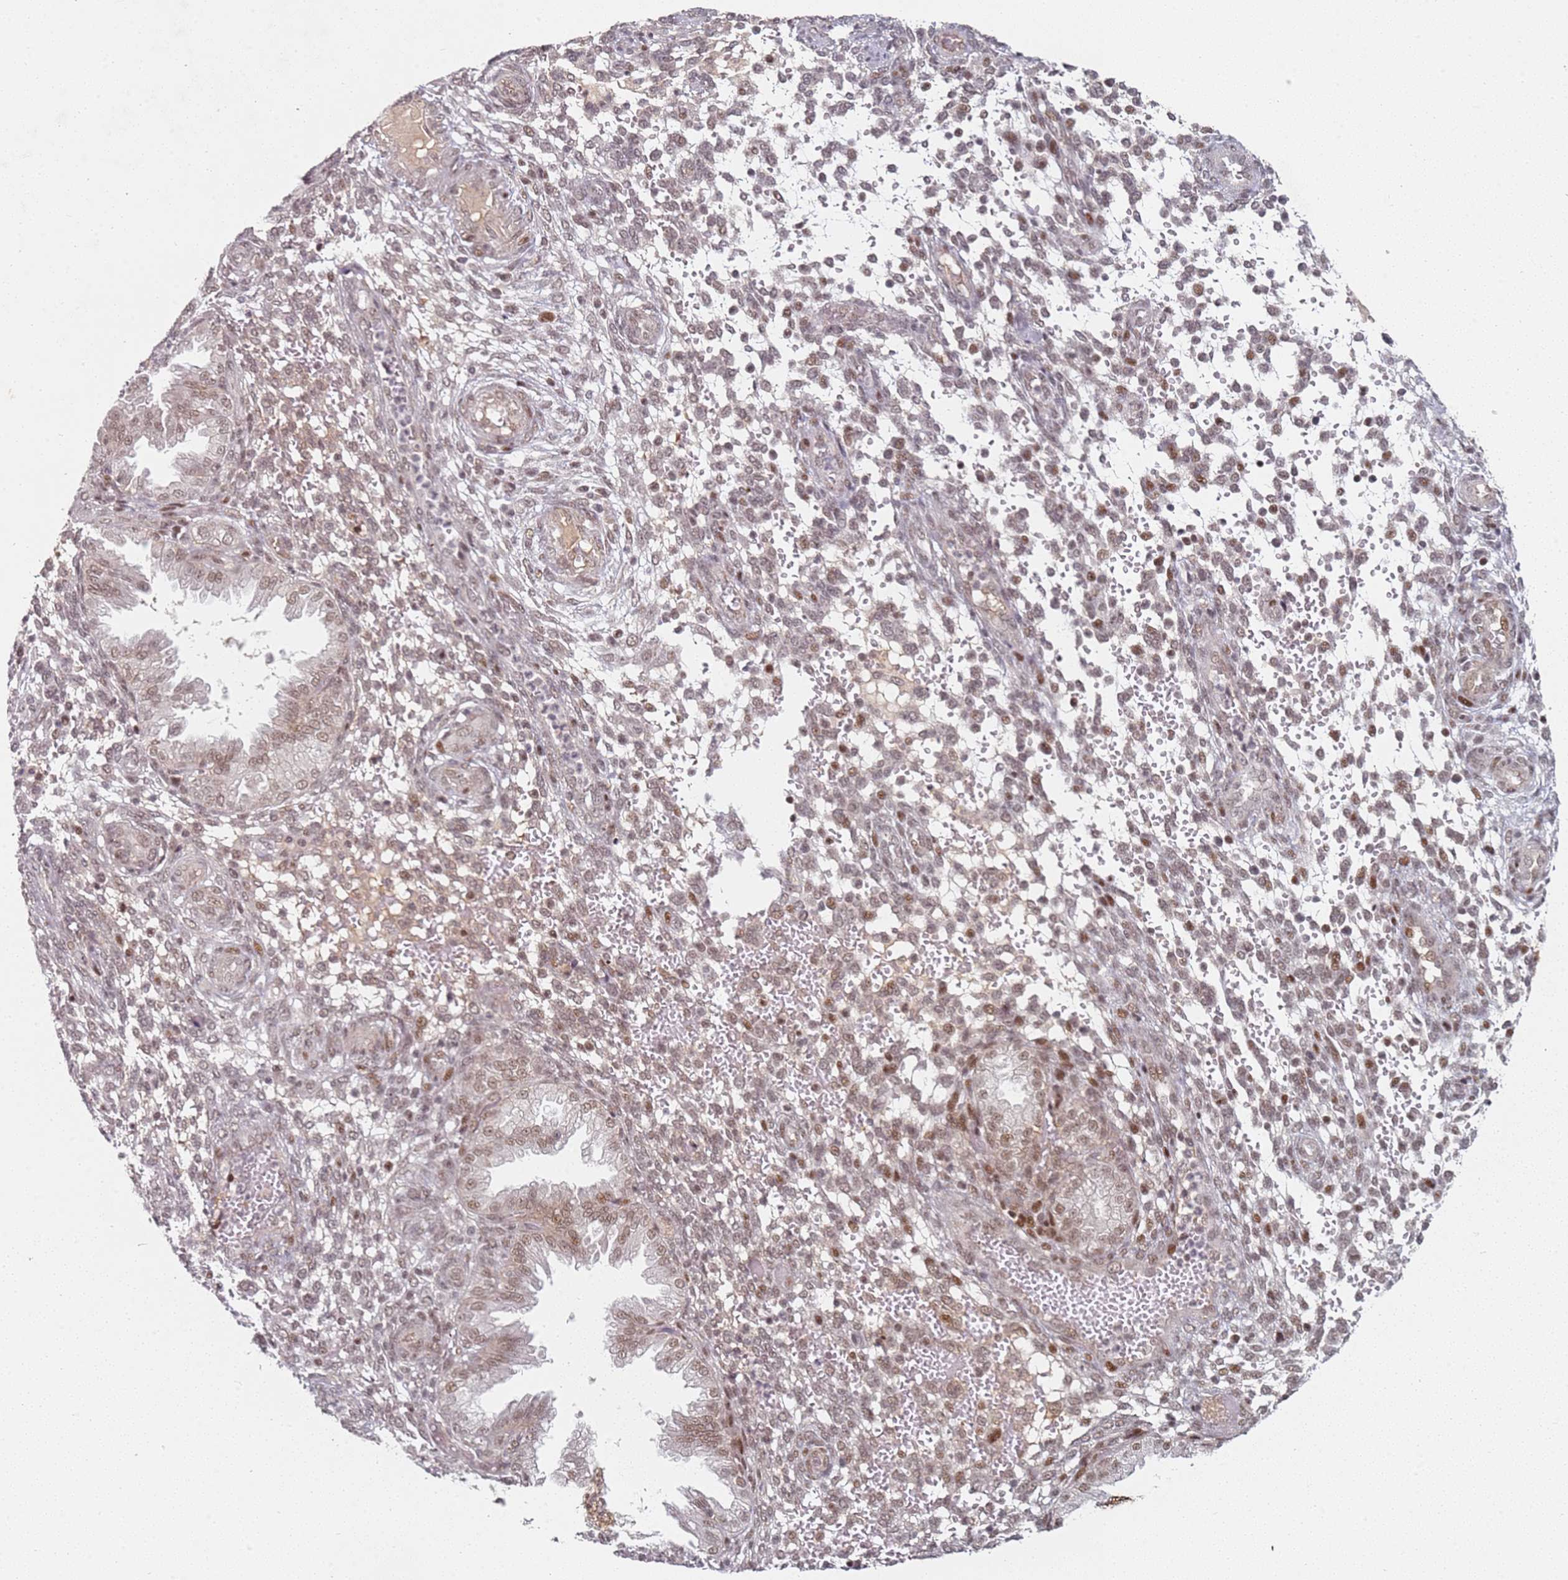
{"staining": {"intensity": "moderate", "quantity": "25%-75%", "location": "cytoplasmic/membranous,nuclear"}, "tissue": "endometrium", "cell_type": "Cells in endometrial stroma", "image_type": "normal", "snomed": [{"axis": "morphology", "description": "Normal tissue, NOS"}, {"axis": "topography", "description": "Endometrium"}], "caption": "Unremarkable endometrium was stained to show a protein in brown. There is medium levels of moderate cytoplasmic/membranous,nuclear expression in about 25%-75% of cells in endometrial stroma.", "gene": "ATF6B", "patient": {"sex": "female", "age": 33}}